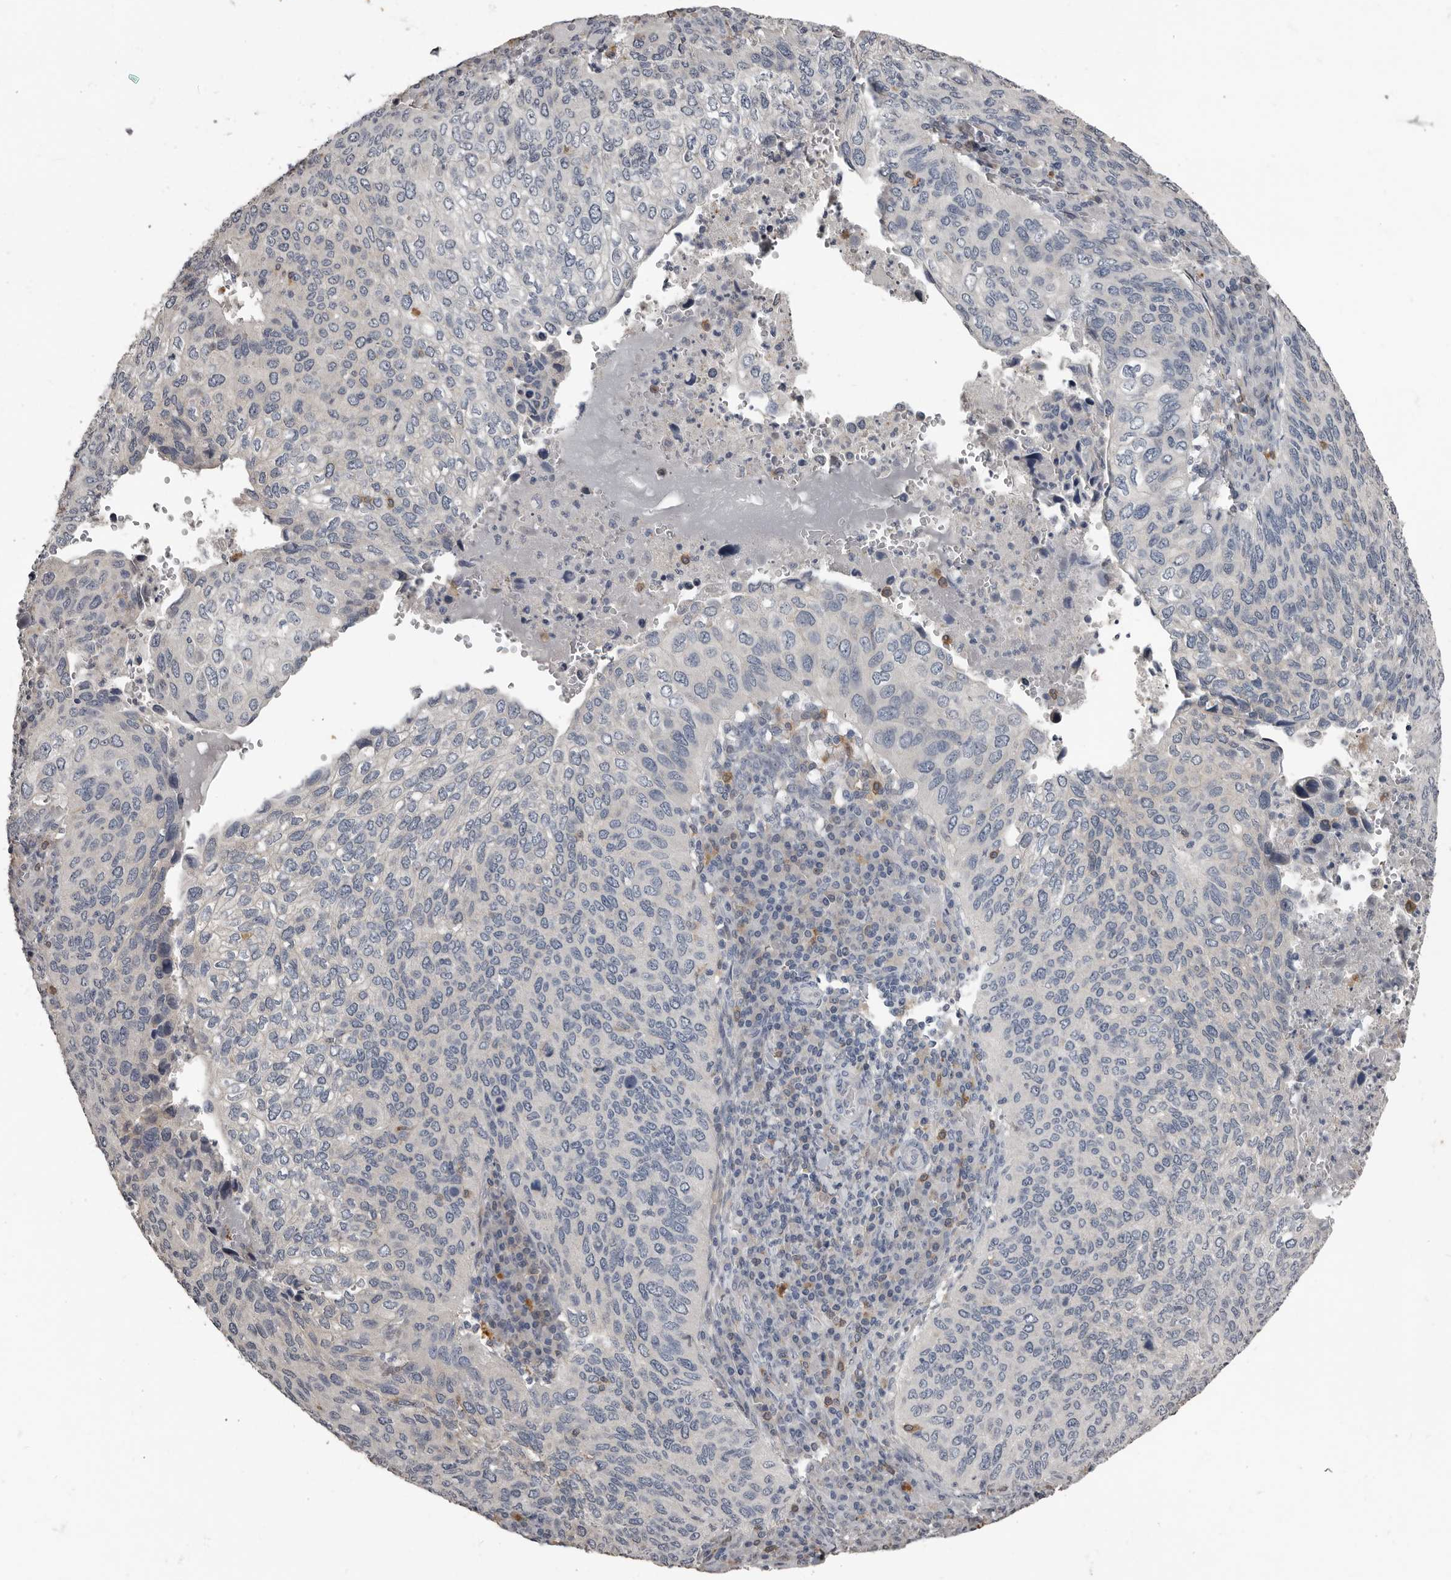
{"staining": {"intensity": "negative", "quantity": "none", "location": "none"}, "tissue": "cervical cancer", "cell_type": "Tumor cells", "image_type": "cancer", "snomed": [{"axis": "morphology", "description": "Squamous cell carcinoma, NOS"}, {"axis": "topography", "description": "Cervix"}], "caption": "Histopathology image shows no protein expression in tumor cells of cervical cancer tissue.", "gene": "KCNJ8", "patient": {"sex": "female", "age": 38}}